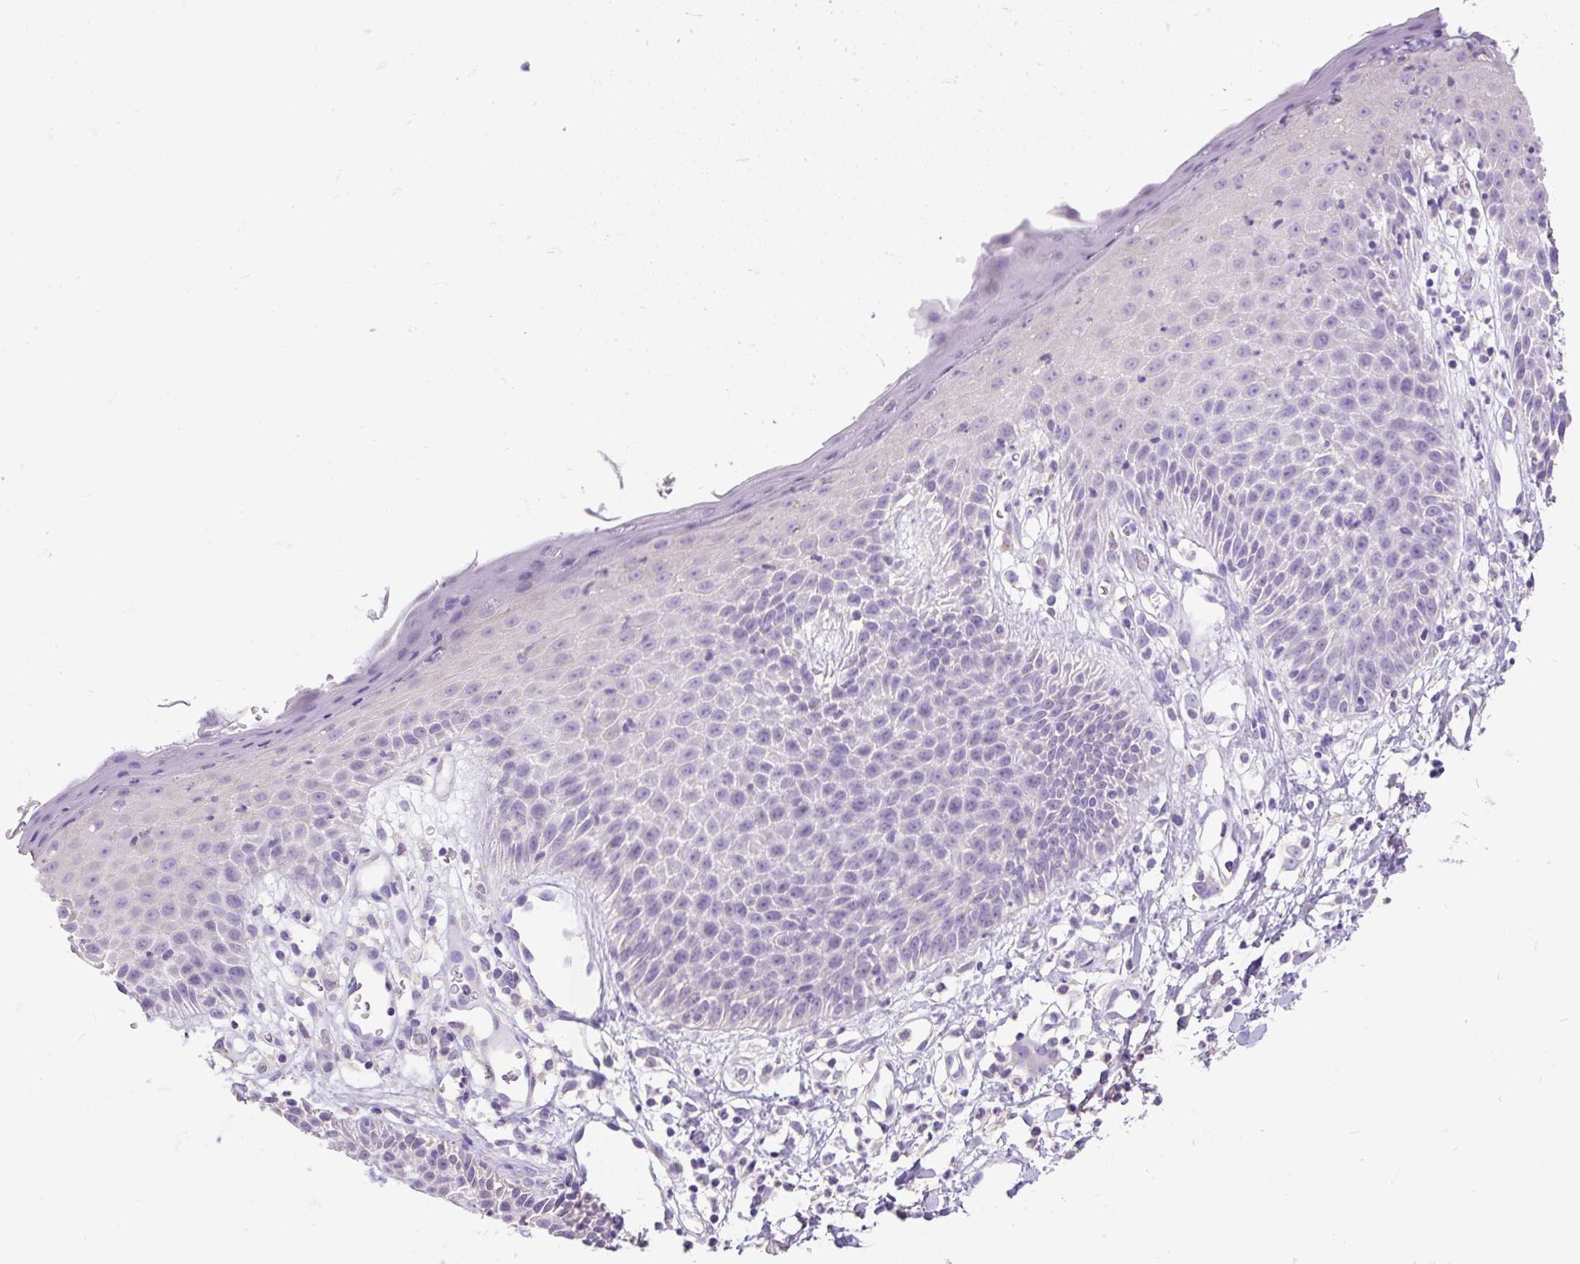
{"staining": {"intensity": "negative", "quantity": "none", "location": "none"}, "tissue": "adipose tissue", "cell_type": "Adipocytes", "image_type": "normal", "snomed": [{"axis": "morphology", "description": "Normal tissue, NOS"}, {"axis": "topography", "description": "Vulva"}, {"axis": "topography", "description": "Peripheral nerve tissue"}], "caption": "Immunohistochemistry photomicrograph of benign adipose tissue stained for a protein (brown), which displays no expression in adipocytes. (DAB immunohistochemistry, high magnification).", "gene": "GBX1", "patient": {"sex": "female", "age": 68}}